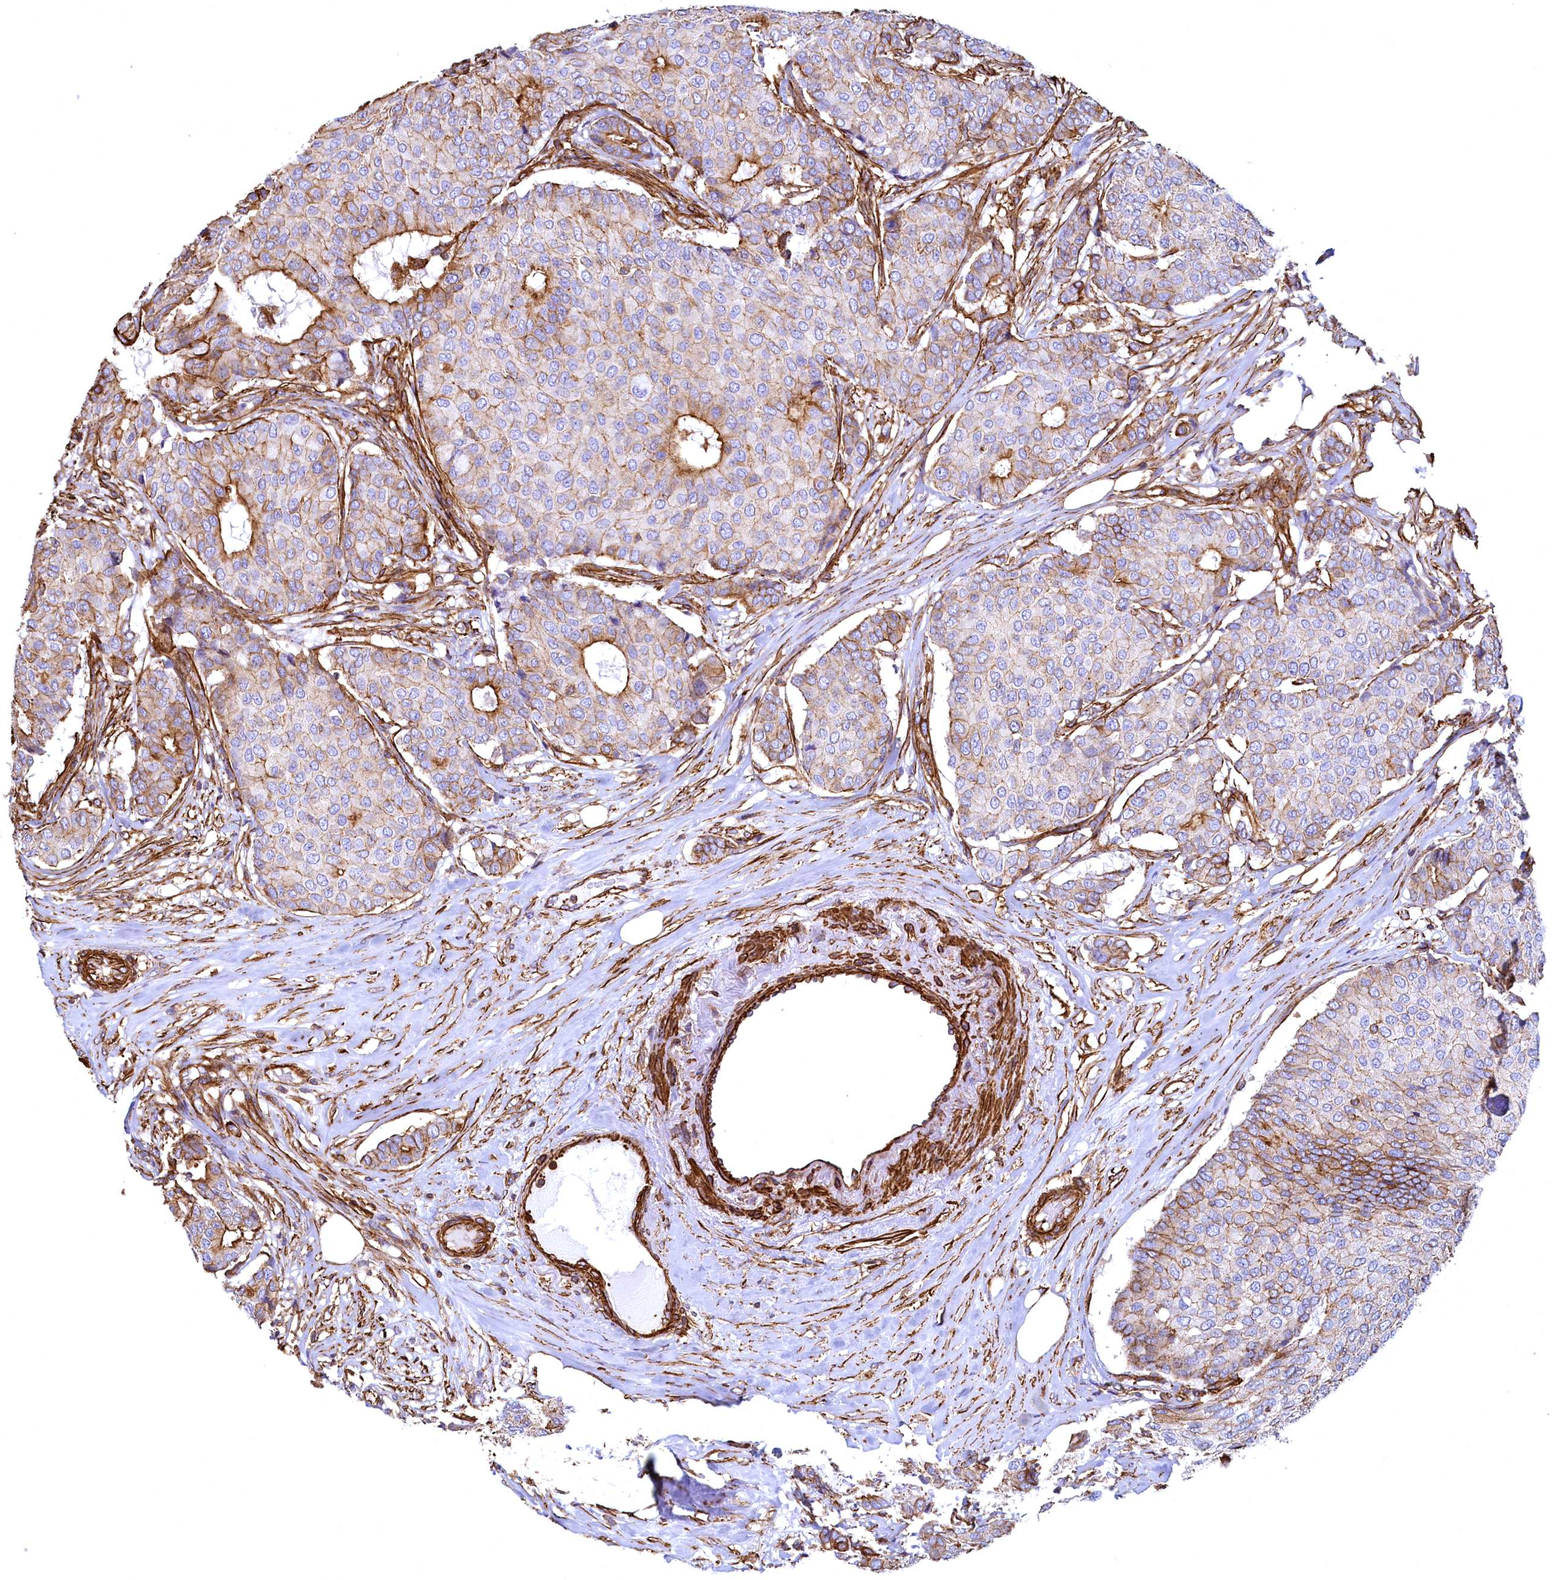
{"staining": {"intensity": "strong", "quantity": "25%-75%", "location": "cytoplasmic/membranous"}, "tissue": "breast cancer", "cell_type": "Tumor cells", "image_type": "cancer", "snomed": [{"axis": "morphology", "description": "Duct carcinoma"}, {"axis": "topography", "description": "Breast"}], "caption": "Protein staining reveals strong cytoplasmic/membranous positivity in about 25%-75% of tumor cells in breast infiltrating ductal carcinoma. (IHC, brightfield microscopy, high magnification).", "gene": "THBS1", "patient": {"sex": "female", "age": 75}}